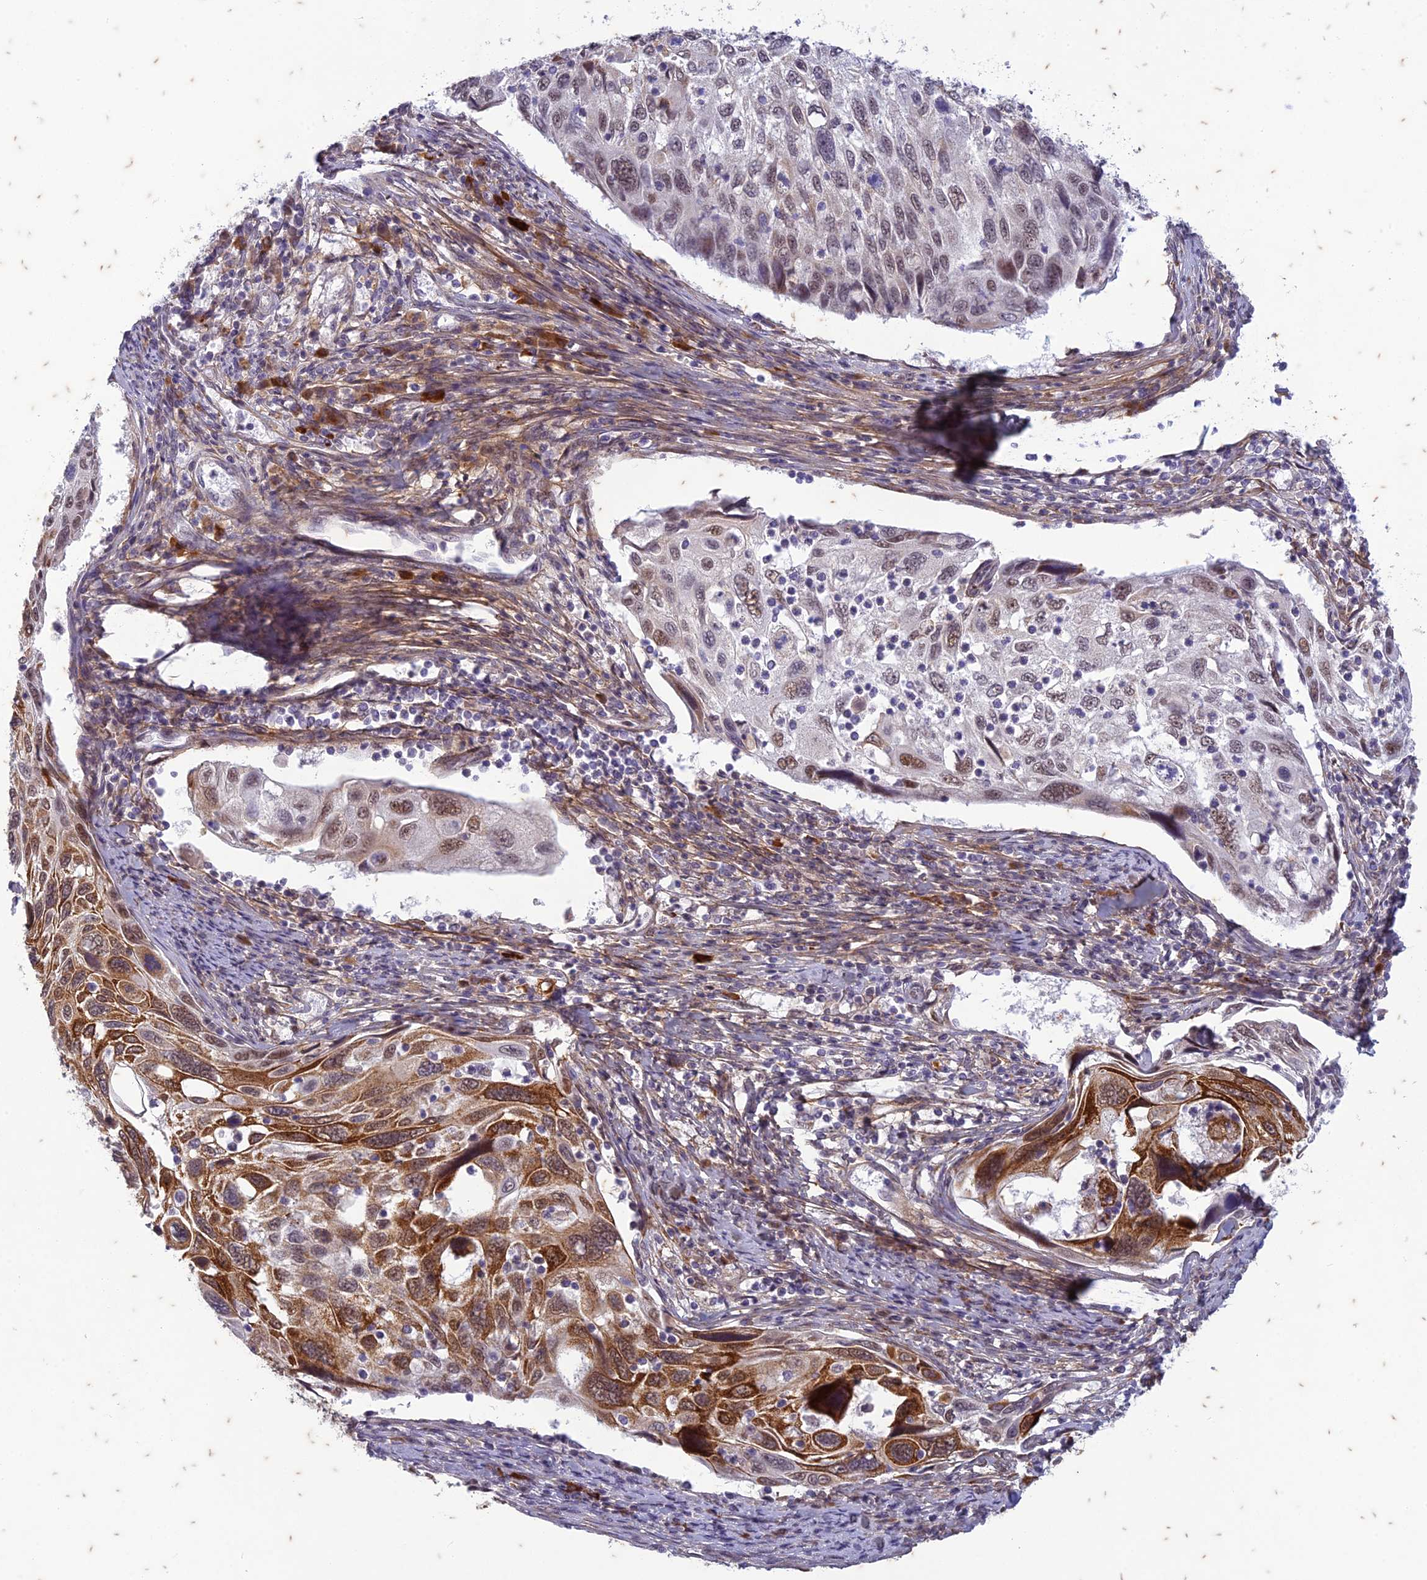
{"staining": {"intensity": "moderate", "quantity": ">75%", "location": "cytoplasmic/membranous,nuclear"}, "tissue": "cervical cancer", "cell_type": "Tumor cells", "image_type": "cancer", "snomed": [{"axis": "morphology", "description": "Squamous cell carcinoma, NOS"}, {"axis": "topography", "description": "Cervix"}], "caption": "Protein expression analysis of cervical cancer (squamous cell carcinoma) demonstrates moderate cytoplasmic/membranous and nuclear positivity in about >75% of tumor cells.", "gene": "PABPN1L", "patient": {"sex": "female", "age": 70}}